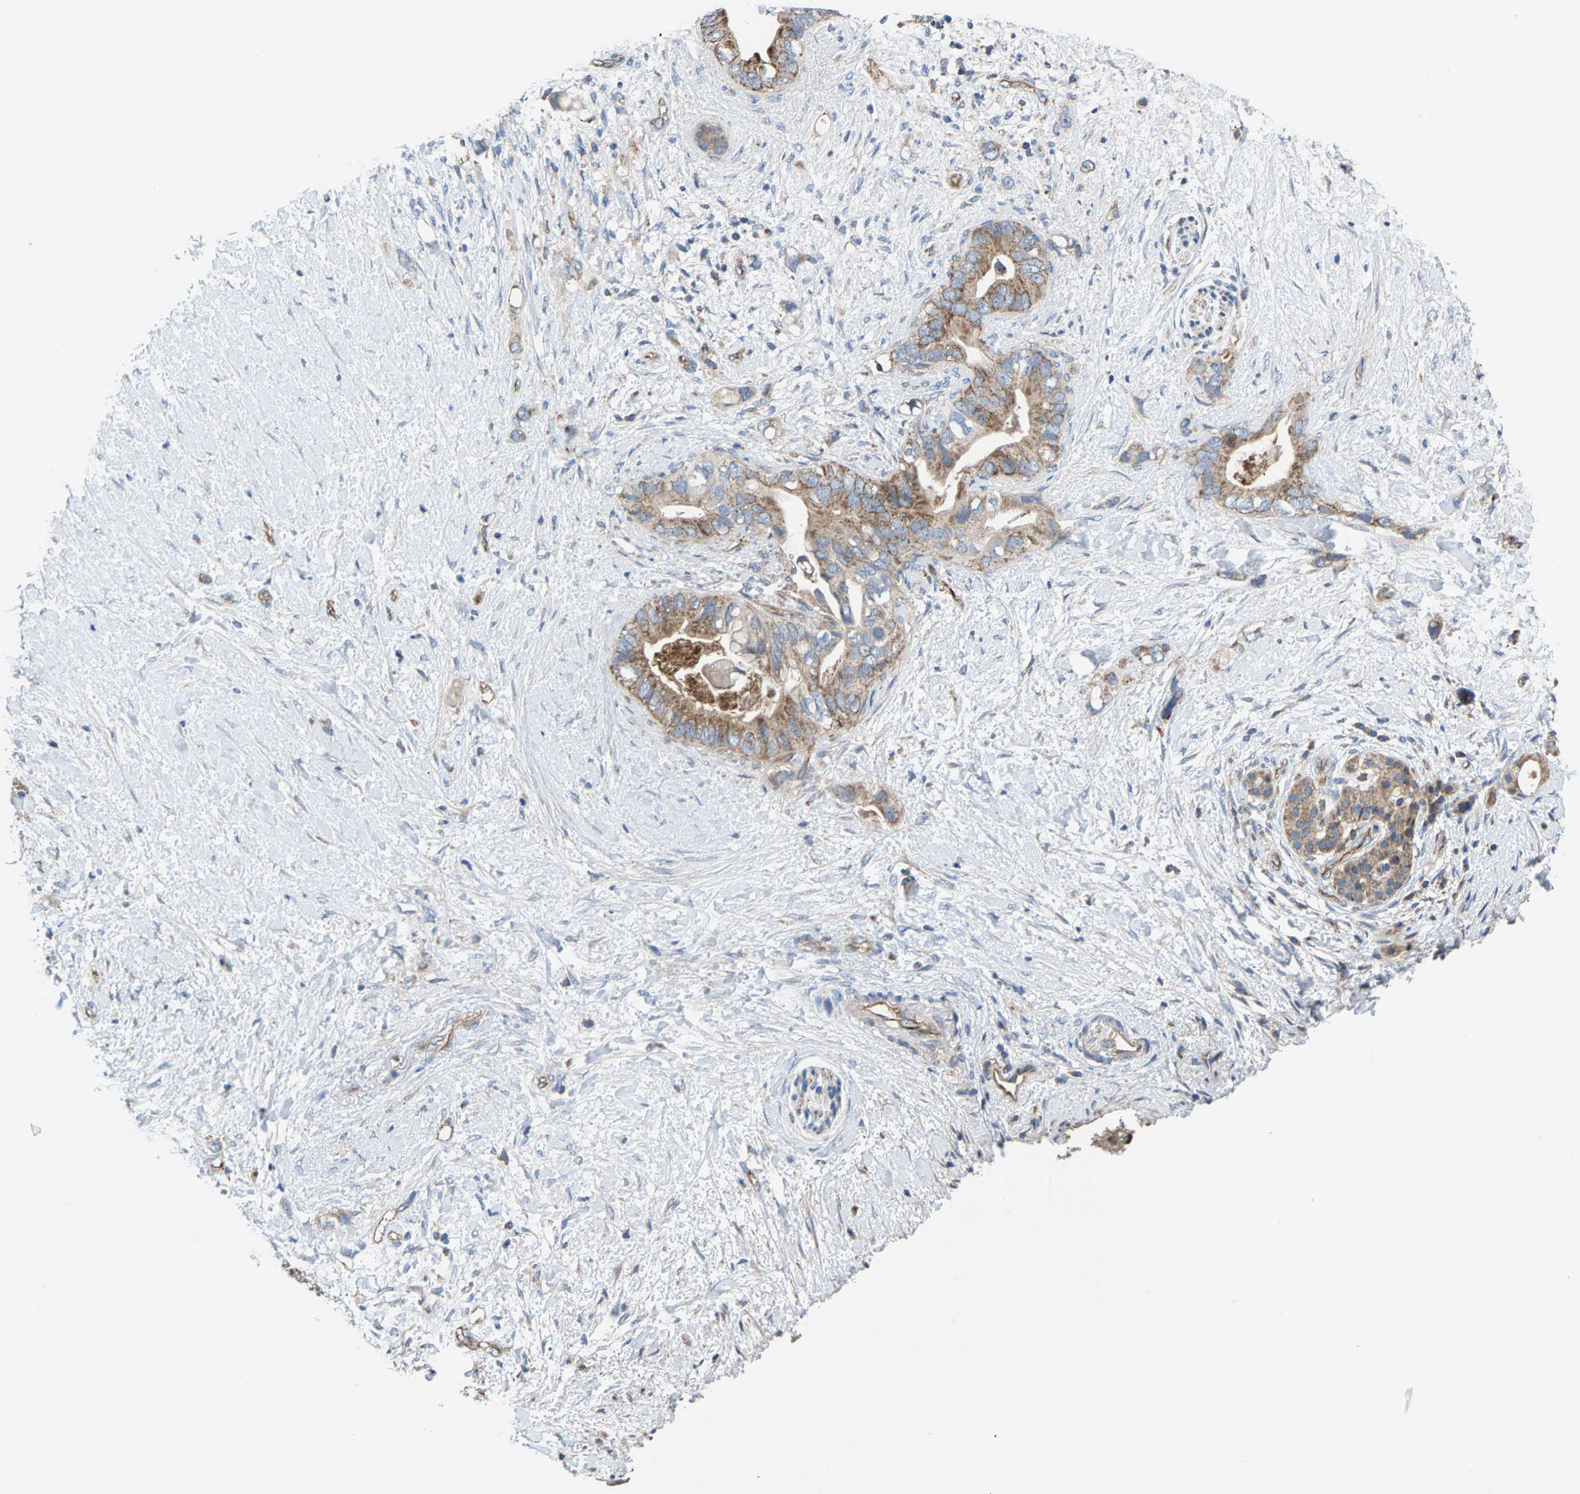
{"staining": {"intensity": "moderate", "quantity": ">75%", "location": "cytoplasmic/membranous"}, "tissue": "pancreatic cancer", "cell_type": "Tumor cells", "image_type": "cancer", "snomed": [{"axis": "morphology", "description": "Adenocarcinoma, NOS"}, {"axis": "topography", "description": "Pancreas"}], "caption": "Protein expression analysis of pancreatic adenocarcinoma shows moderate cytoplasmic/membranous positivity in approximately >75% of tumor cells.", "gene": "MRM1", "patient": {"sex": "female", "age": 56}}